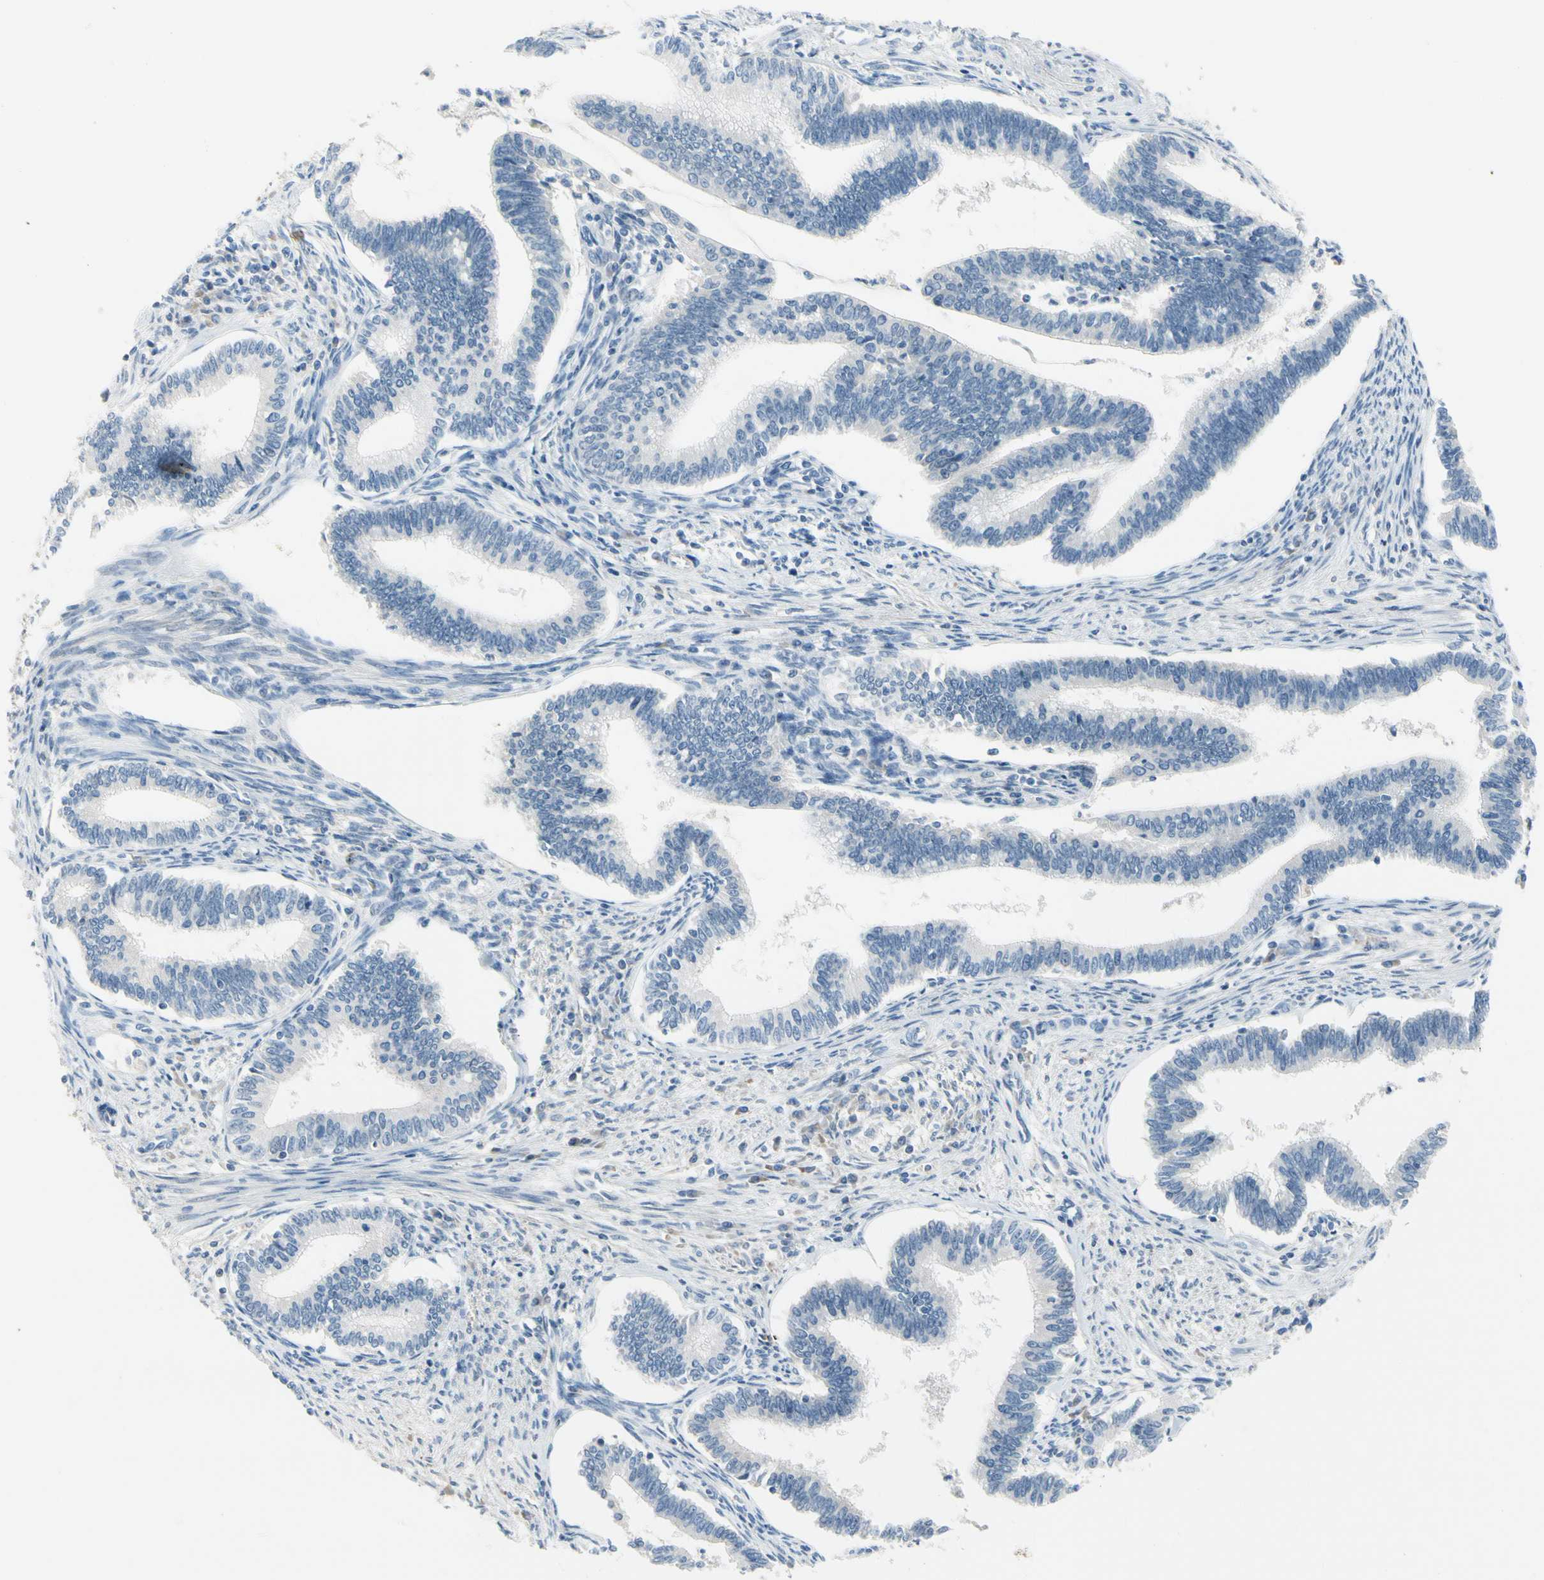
{"staining": {"intensity": "negative", "quantity": "none", "location": "none"}, "tissue": "cervical cancer", "cell_type": "Tumor cells", "image_type": "cancer", "snomed": [{"axis": "morphology", "description": "Adenocarcinoma, NOS"}, {"axis": "topography", "description": "Cervix"}], "caption": "High magnification brightfield microscopy of adenocarcinoma (cervical) stained with DAB (brown) and counterstained with hematoxylin (blue): tumor cells show no significant expression. (DAB immunohistochemistry, high magnification).", "gene": "CNDP1", "patient": {"sex": "female", "age": 36}}